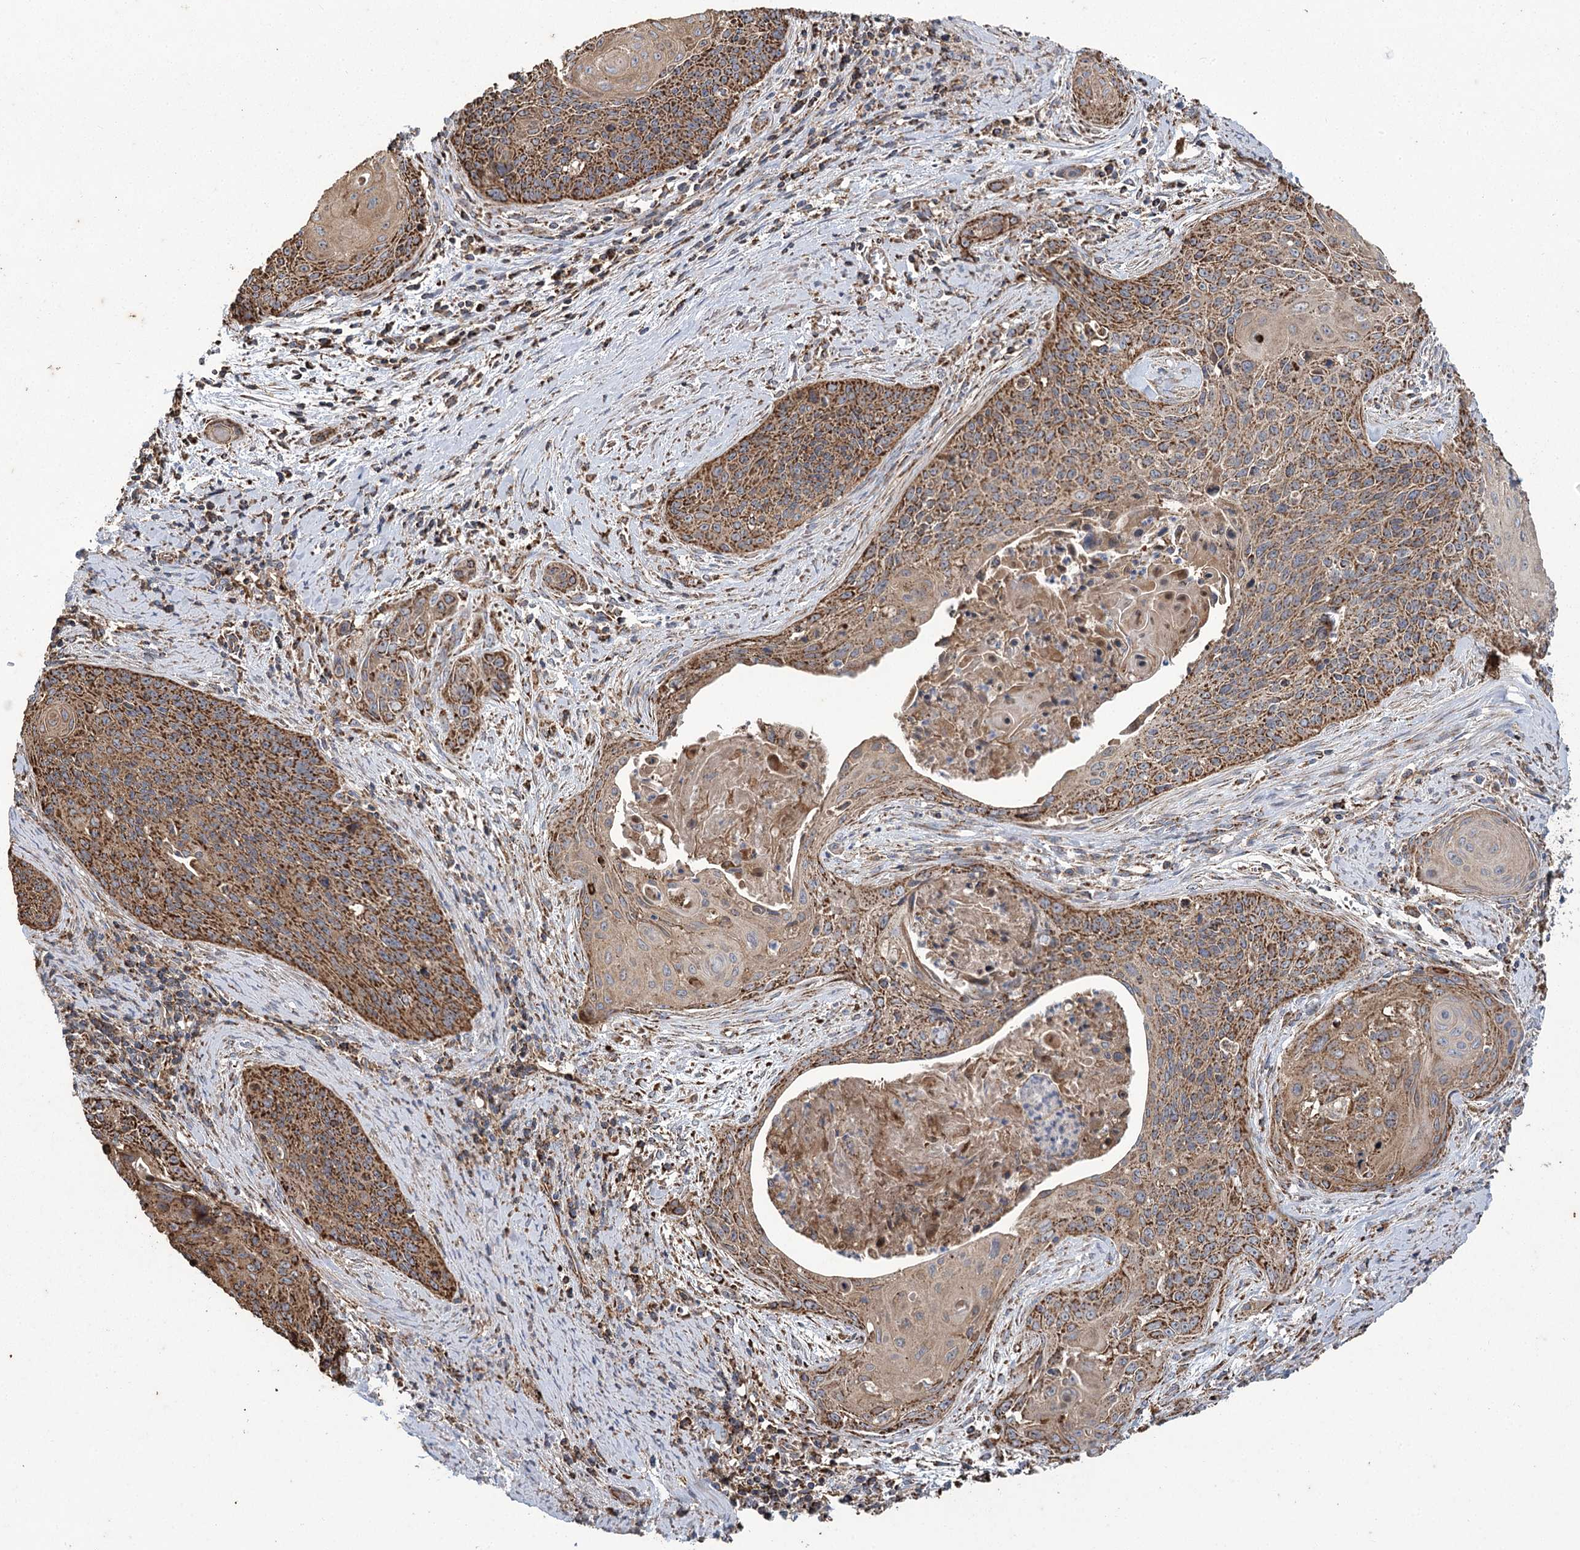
{"staining": {"intensity": "strong", "quantity": ">75%", "location": "cytoplasmic/membranous"}, "tissue": "cervical cancer", "cell_type": "Tumor cells", "image_type": "cancer", "snomed": [{"axis": "morphology", "description": "Squamous cell carcinoma, NOS"}, {"axis": "topography", "description": "Cervix"}], "caption": "The photomicrograph displays staining of cervical cancer (squamous cell carcinoma), revealing strong cytoplasmic/membranous protein positivity (brown color) within tumor cells.", "gene": "CARD19", "patient": {"sex": "female", "age": 55}}